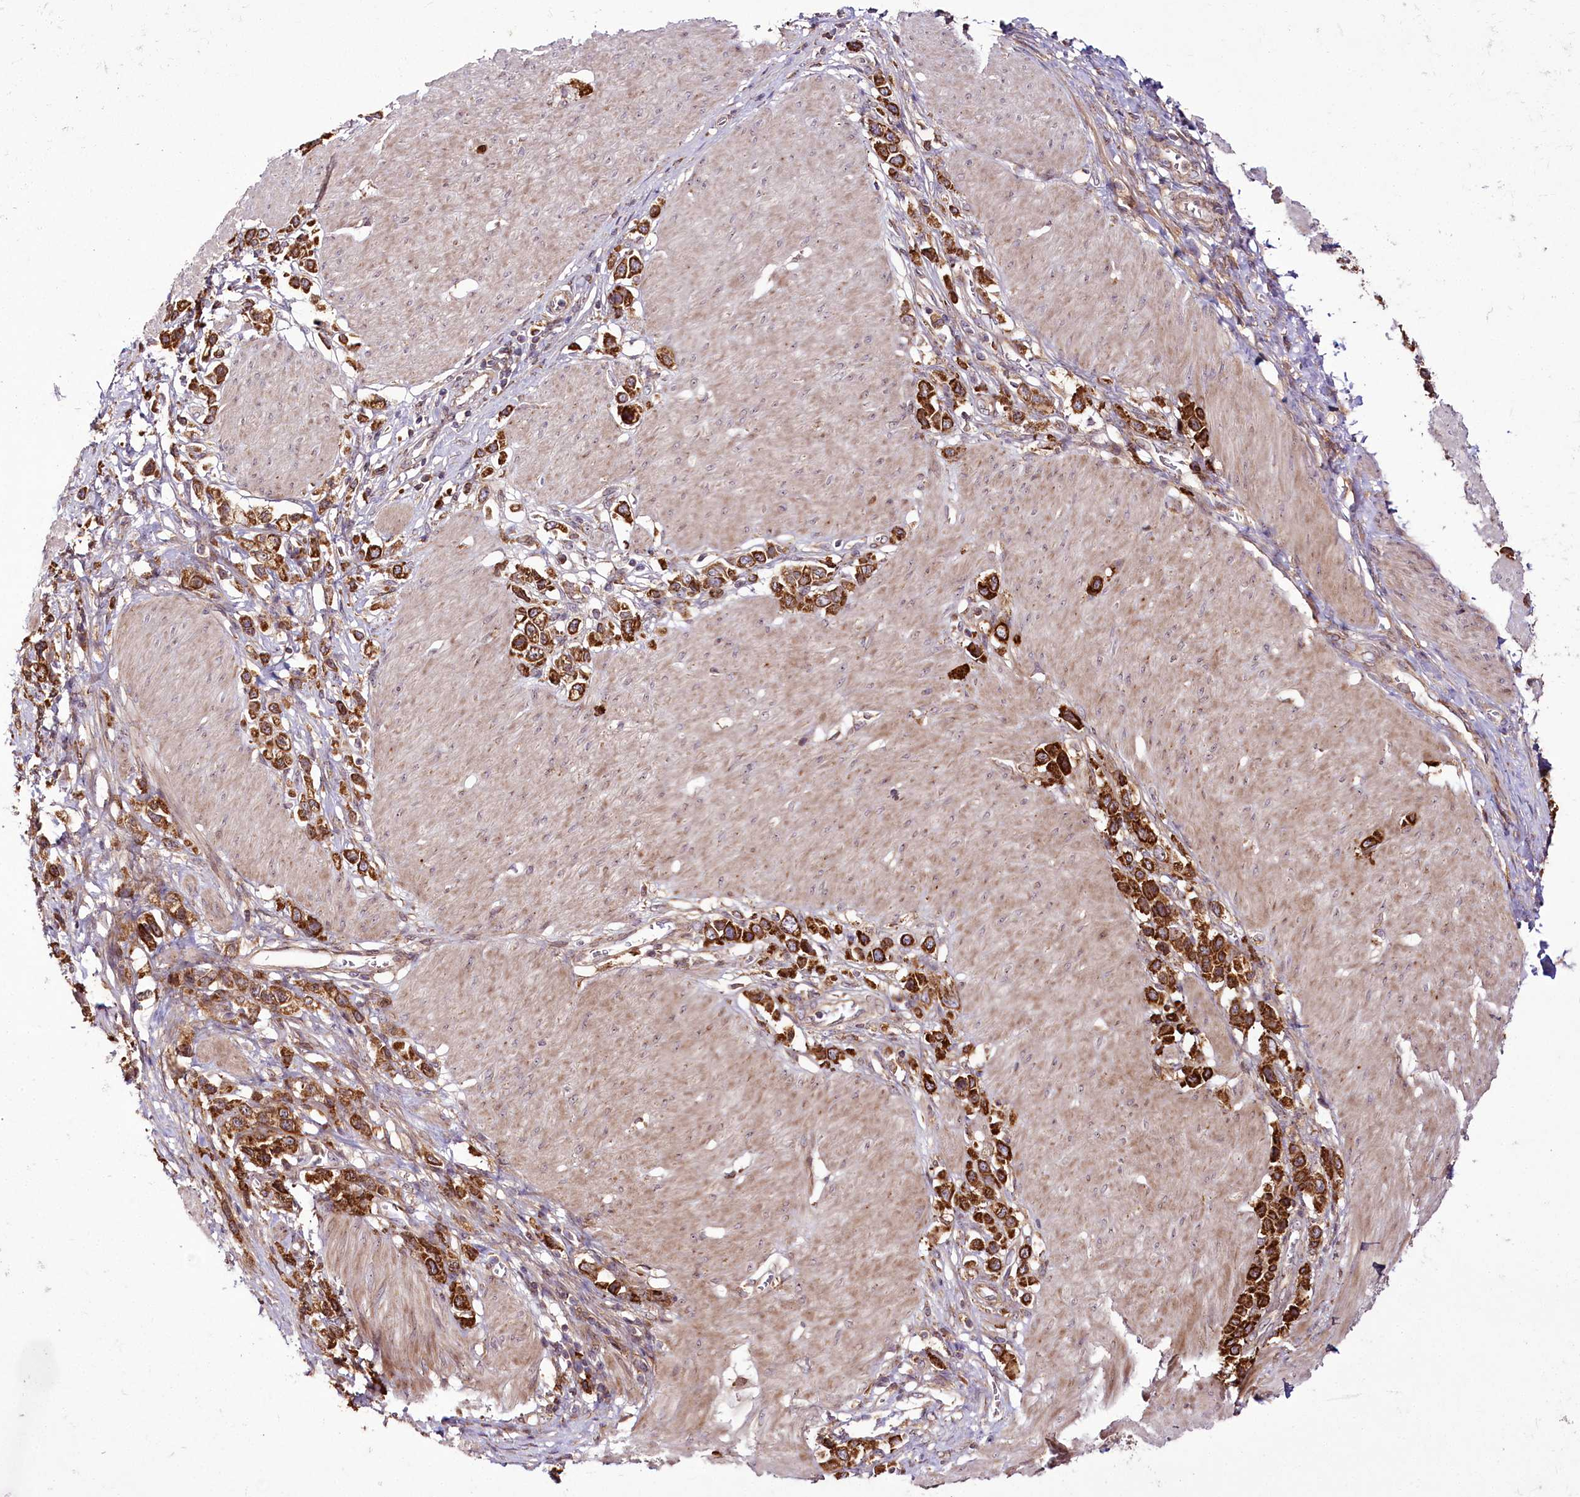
{"staining": {"intensity": "strong", "quantity": ">75%", "location": "cytoplasmic/membranous"}, "tissue": "stomach cancer", "cell_type": "Tumor cells", "image_type": "cancer", "snomed": [{"axis": "morphology", "description": "Normal tissue, NOS"}, {"axis": "morphology", "description": "Adenocarcinoma, NOS"}, {"axis": "topography", "description": "Stomach, upper"}, {"axis": "topography", "description": "Stomach"}], "caption": "Human stomach cancer (adenocarcinoma) stained with a protein marker demonstrates strong staining in tumor cells.", "gene": "RAB7A", "patient": {"sex": "female", "age": 65}}